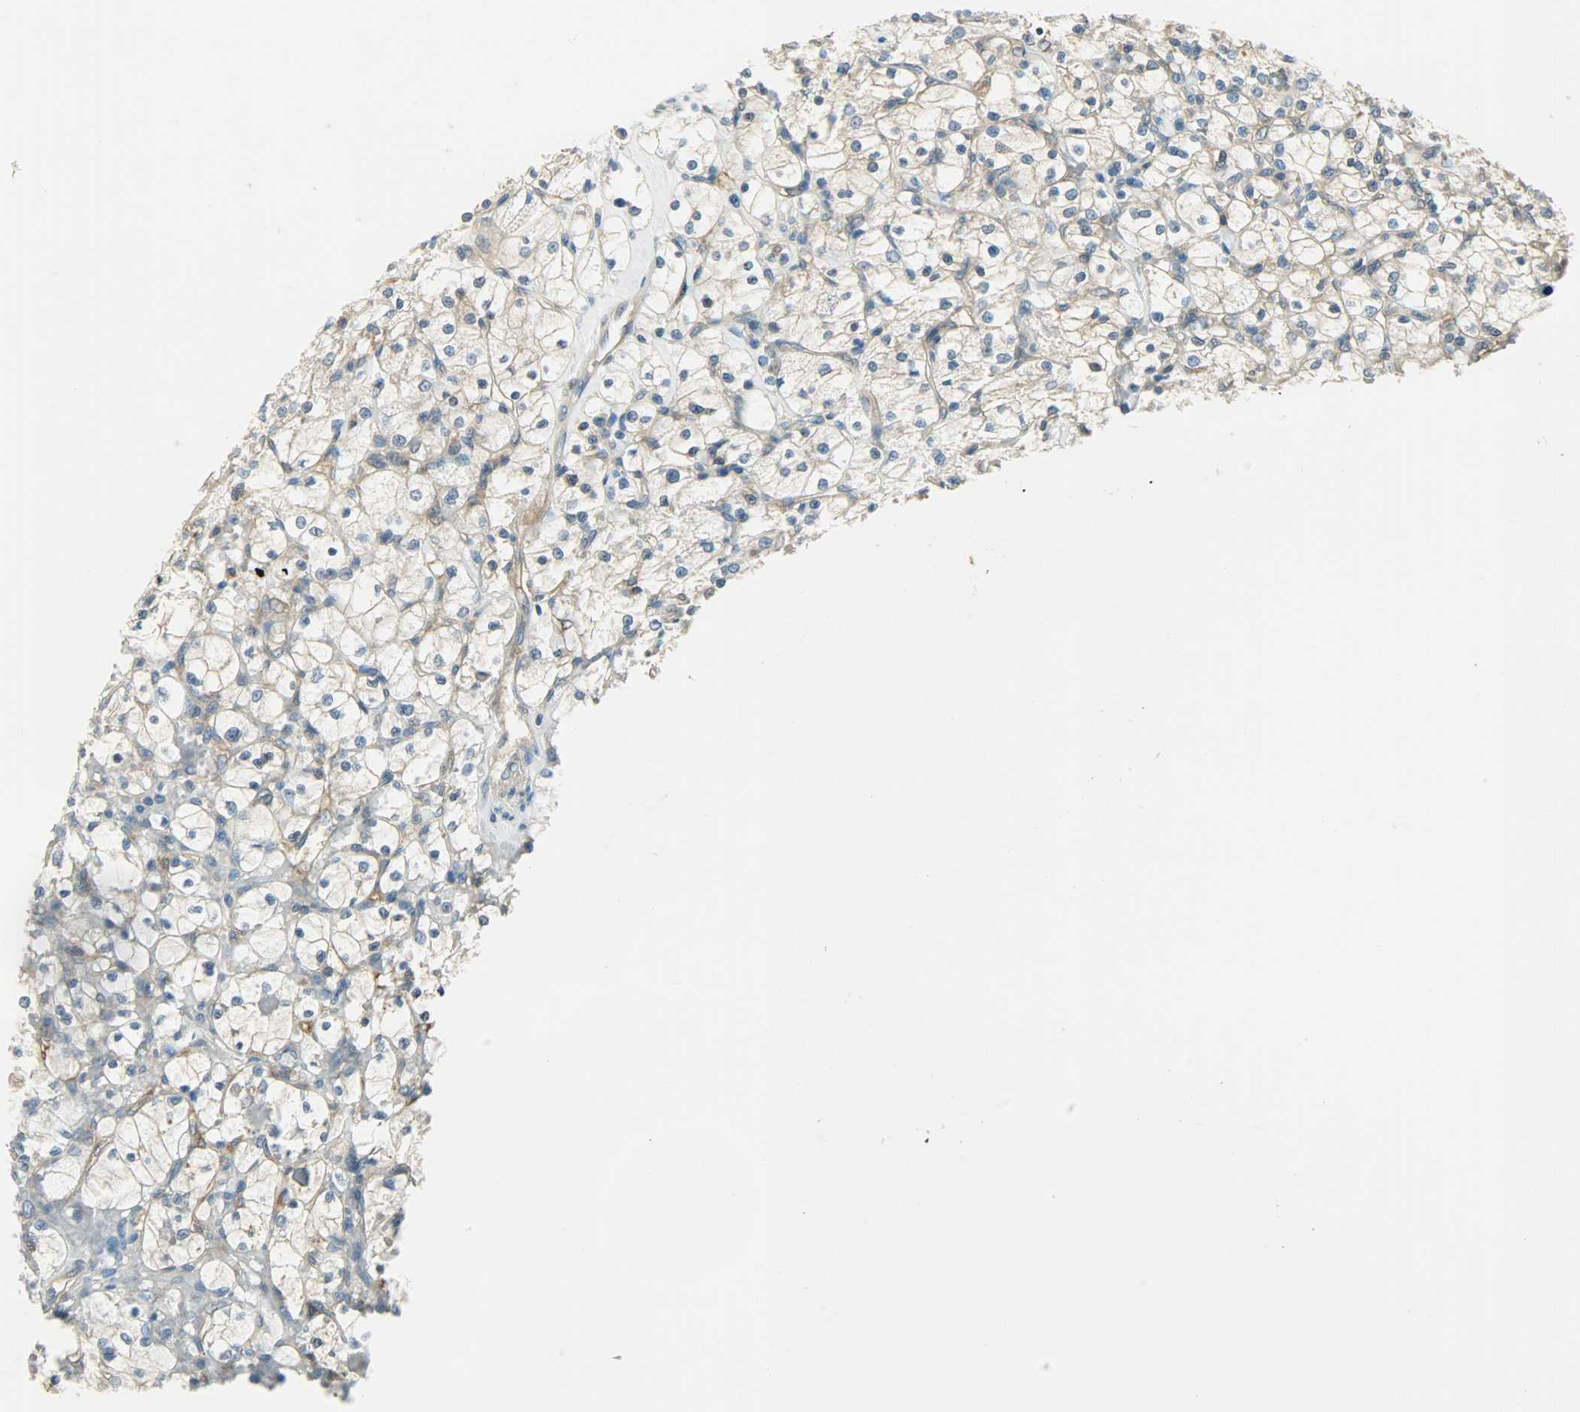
{"staining": {"intensity": "weak", "quantity": ">75%", "location": "cytoplasmic/membranous"}, "tissue": "renal cancer", "cell_type": "Tumor cells", "image_type": "cancer", "snomed": [{"axis": "morphology", "description": "Adenocarcinoma, NOS"}, {"axis": "topography", "description": "Kidney"}], "caption": "High-power microscopy captured an immunohistochemistry (IHC) image of renal cancer, revealing weak cytoplasmic/membranous staining in about >75% of tumor cells. (DAB (3,3'-diaminobenzidine) IHC, brown staining for protein, blue staining for nuclei).", "gene": "TSC22D2", "patient": {"sex": "female", "age": 83}}